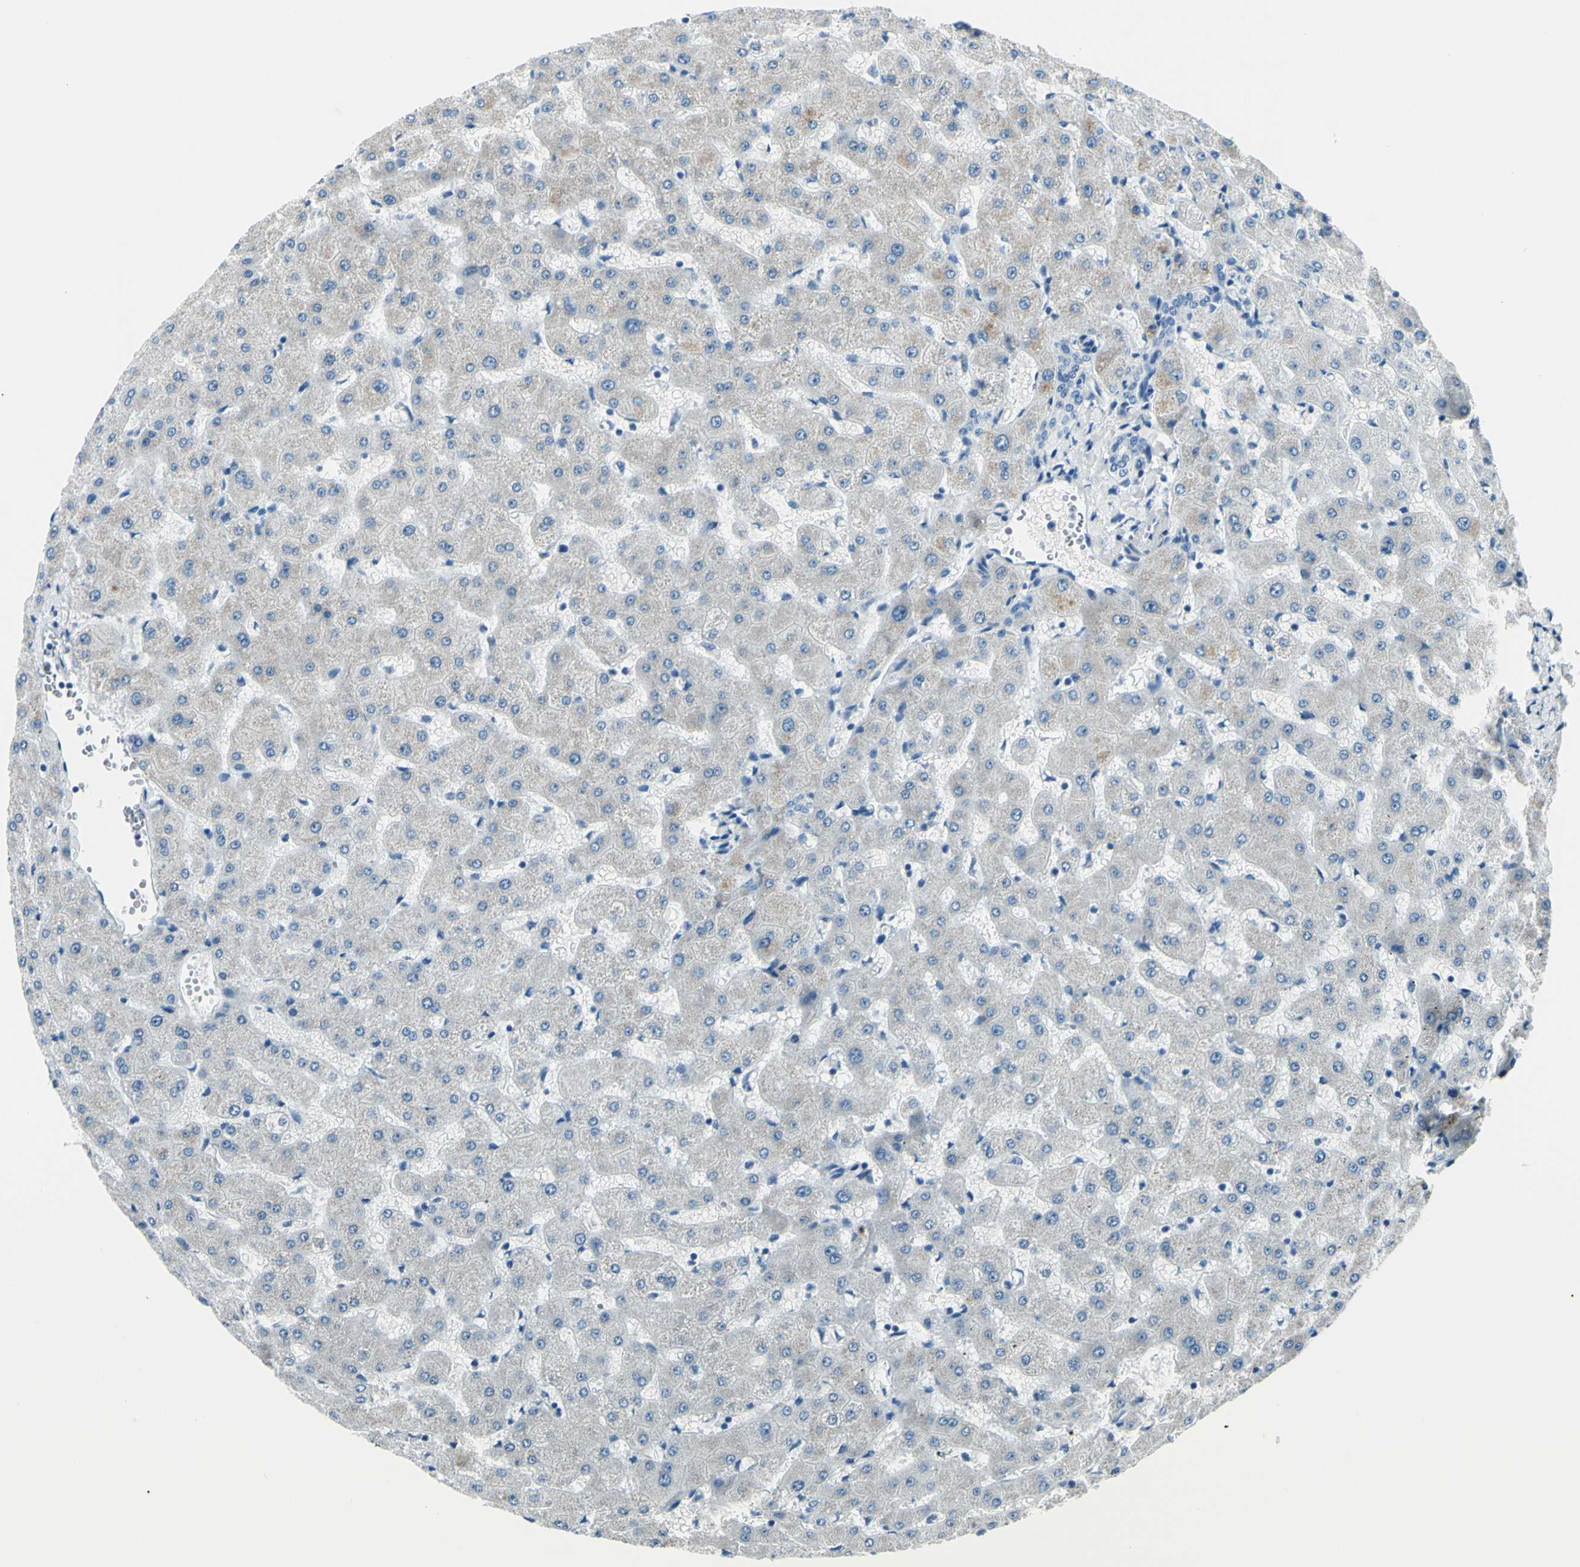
{"staining": {"intensity": "negative", "quantity": "none", "location": "none"}, "tissue": "liver", "cell_type": "Cholangiocytes", "image_type": "normal", "snomed": [{"axis": "morphology", "description": "Normal tissue, NOS"}, {"axis": "topography", "description": "Liver"}], "caption": "Cholangiocytes show no significant protein expression in unremarkable liver.", "gene": "CDH15", "patient": {"sex": "female", "age": 63}}